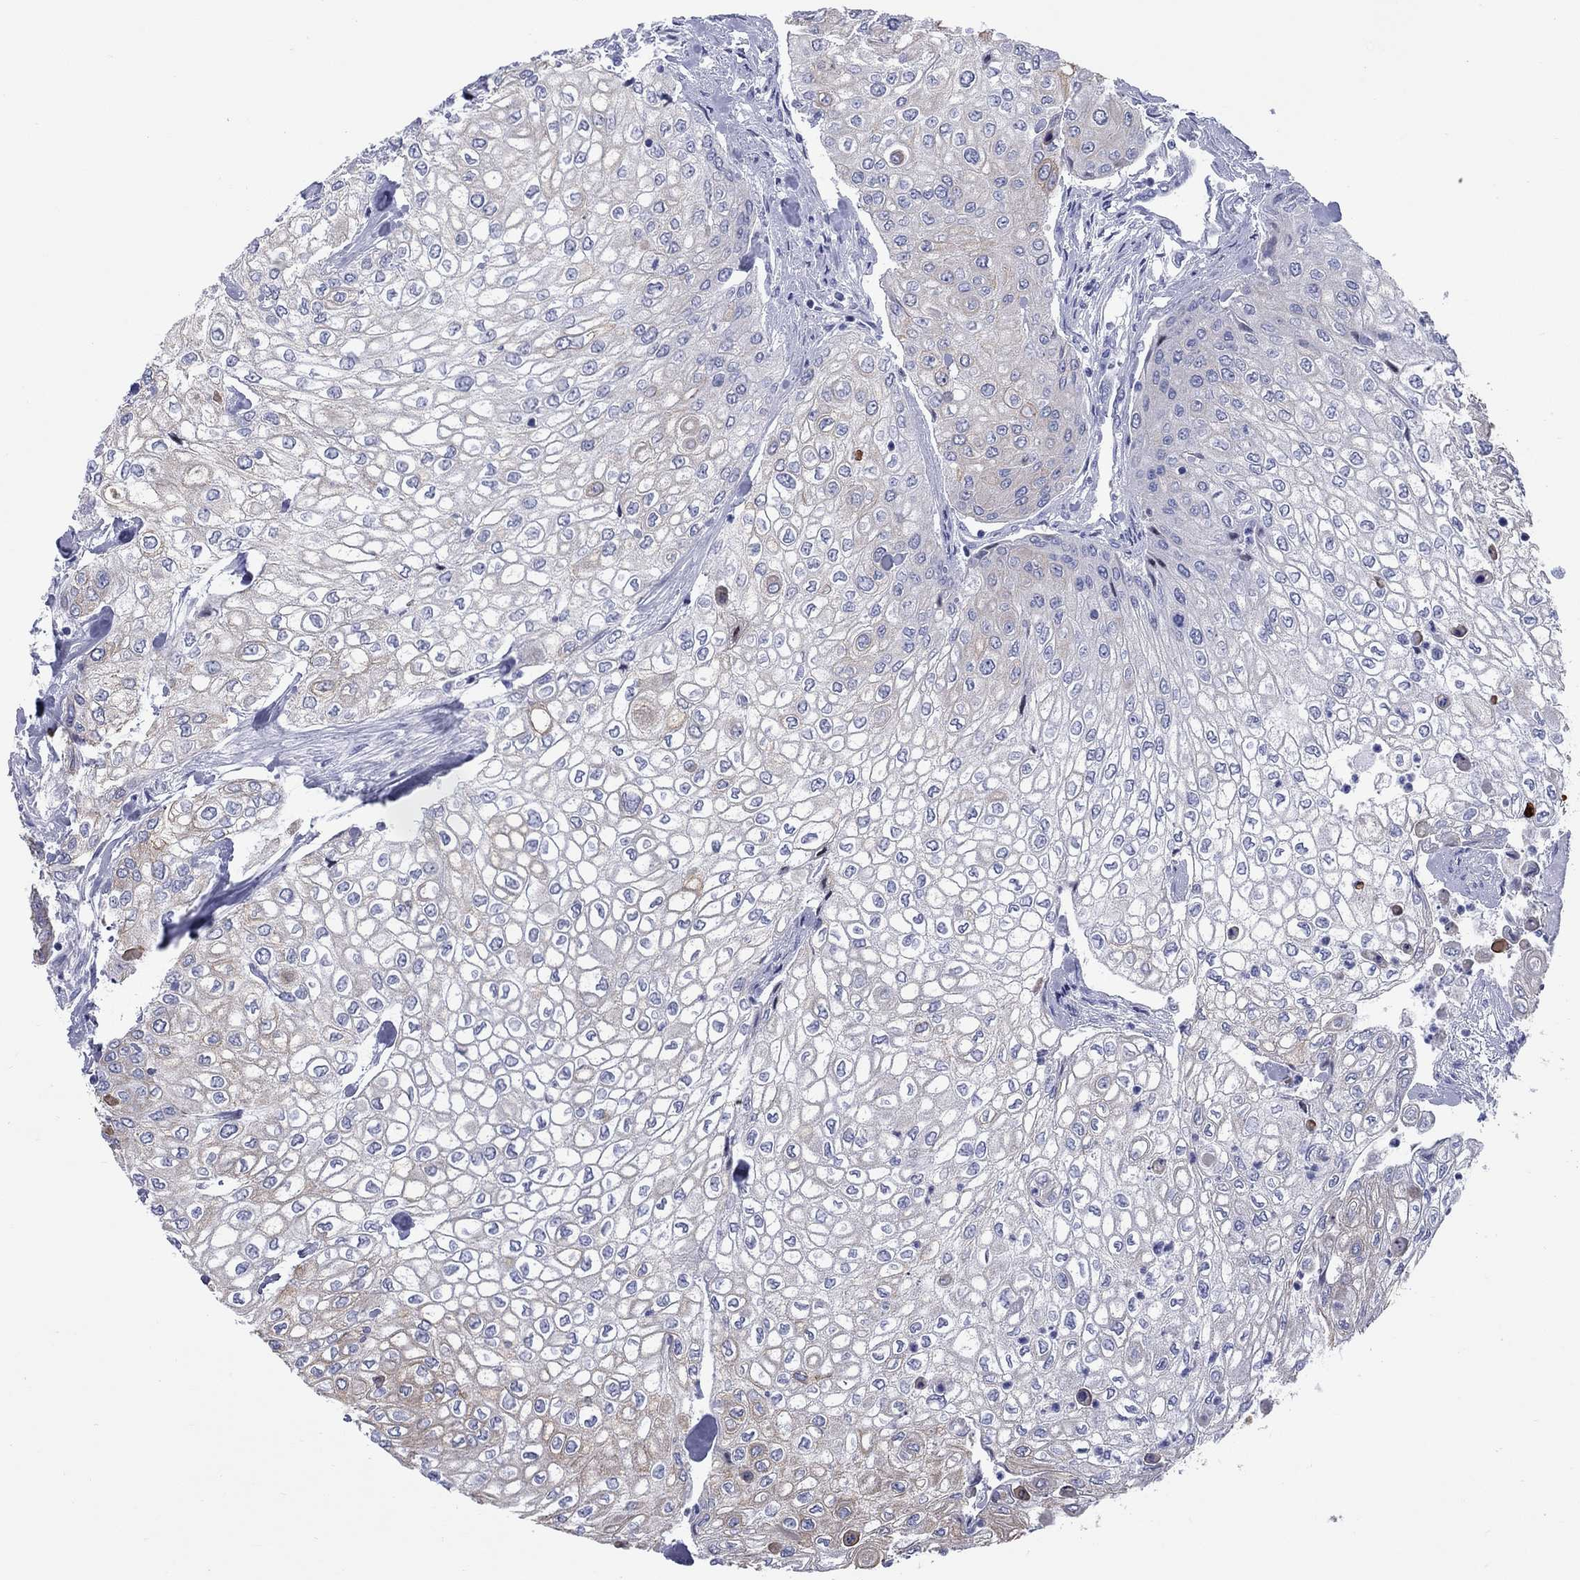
{"staining": {"intensity": "weak", "quantity": ">75%", "location": "cytoplasmic/membranous"}, "tissue": "urothelial cancer", "cell_type": "Tumor cells", "image_type": "cancer", "snomed": [{"axis": "morphology", "description": "Urothelial carcinoma, High grade"}, {"axis": "topography", "description": "Urinary bladder"}], "caption": "Immunohistochemistry (IHC) of human urothelial cancer shows low levels of weak cytoplasmic/membranous expression in about >75% of tumor cells. The staining was performed using DAB to visualize the protein expression in brown, while the nuclei were stained in blue with hematoxylin (Magnification: 20x).", "gene": "CCNA1", "patient": {"sex": "male", "age": 62}}